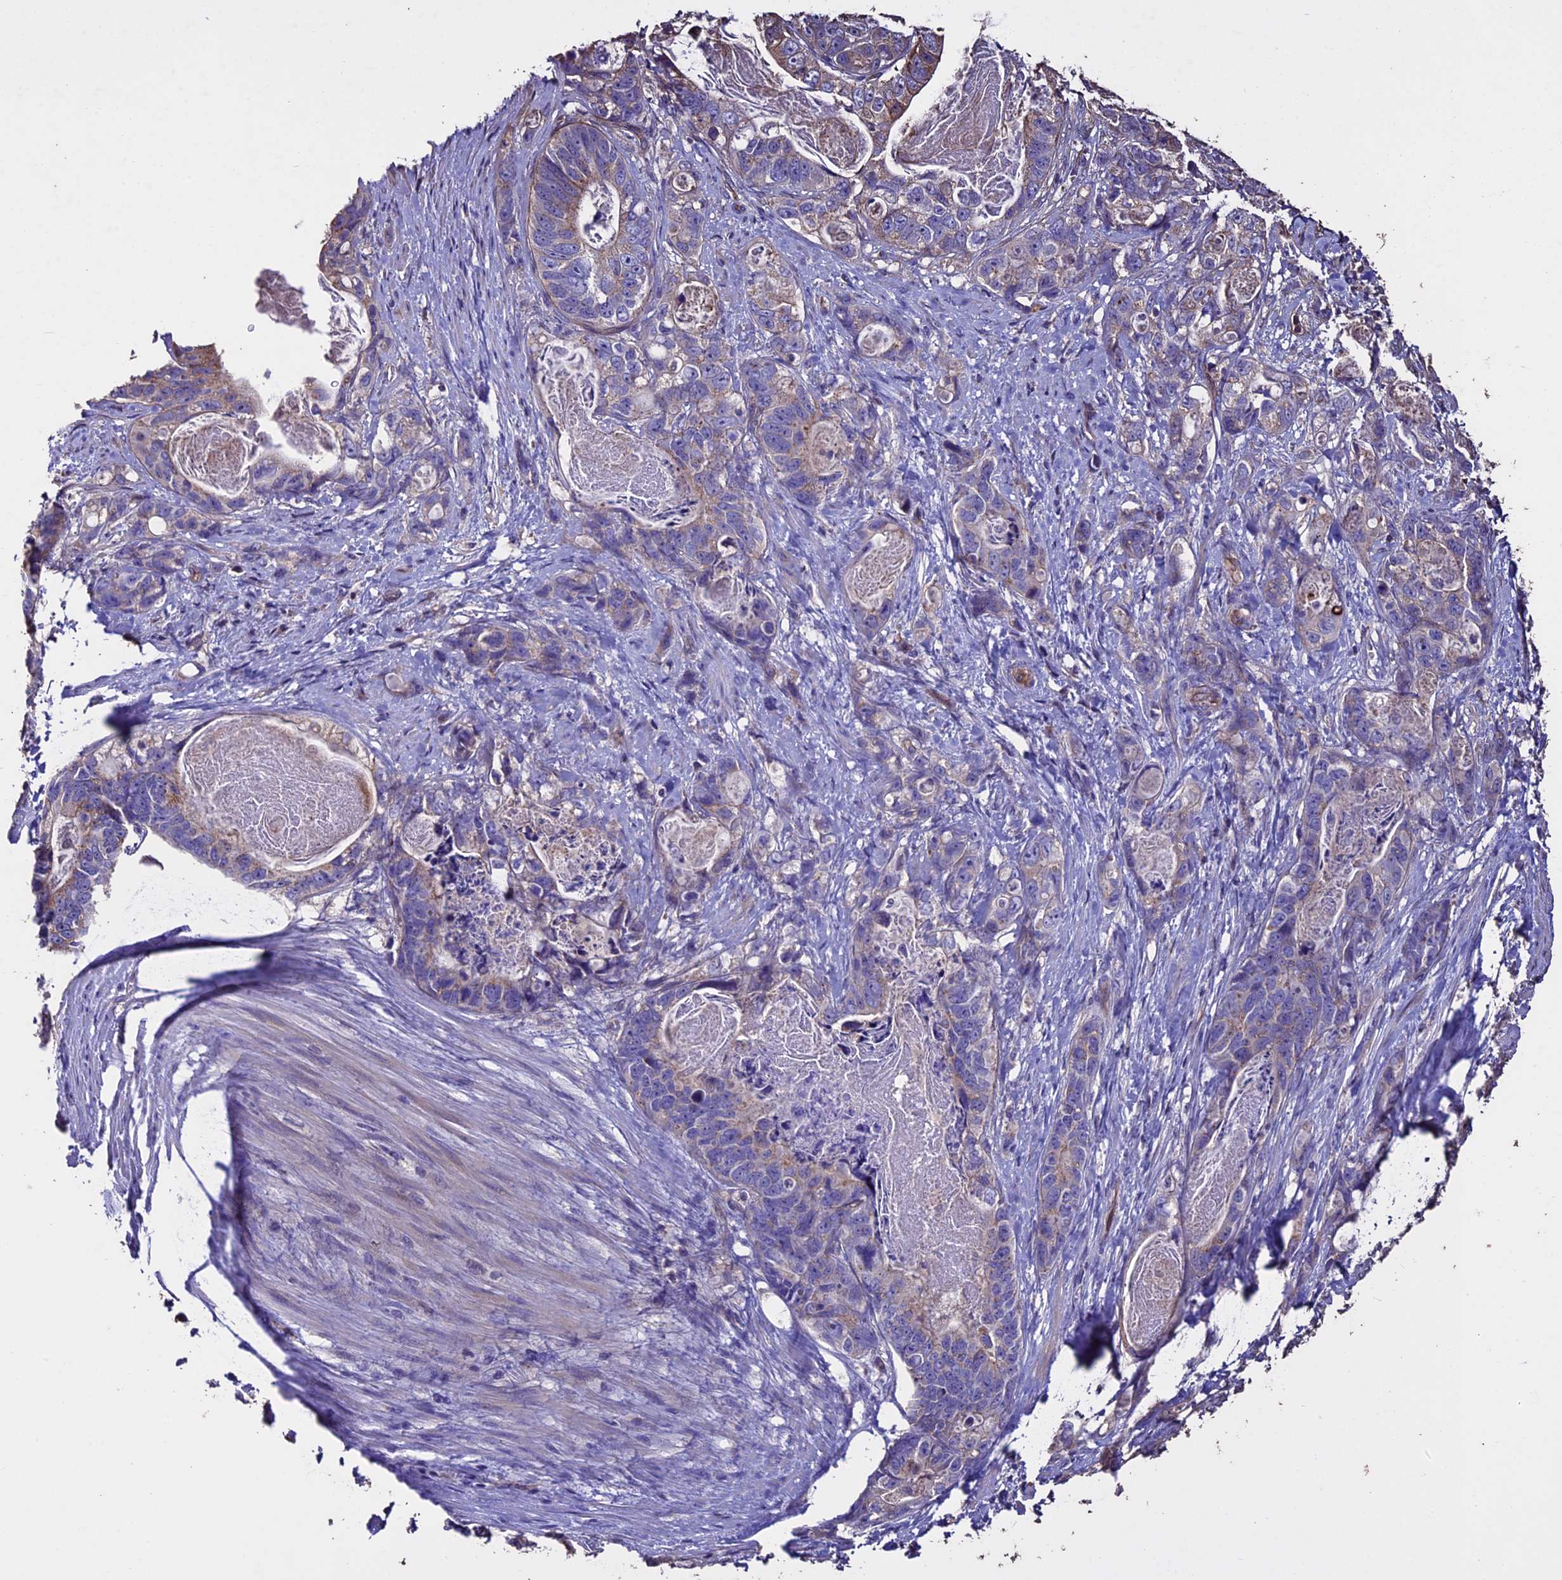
{"staining": {"intensity": "weak", "quantity": "<25%", "location": "cytoplasmic/membranous"}, "tissue": "stomach cancer", "cell_type": "Tumor cells", "image_type": "cancer", "snomed": [{"axis": "morphology", "description": "Normal tissue, NOS"}, {"axis": "morphology", "description": "Adenocarcinoma, NOS"}, {"axis": "topography", "description": "Stomach"}], "caption": "This histopathology image is of stomach cancer (adenocarcinoma) stained with immunohistochemistry to label a protein in brown with the nuclei are counter-stained blue. There is no expression in tumor cells.", "gene": "USB1", "patient": {"sex": "female", "age": 89}}